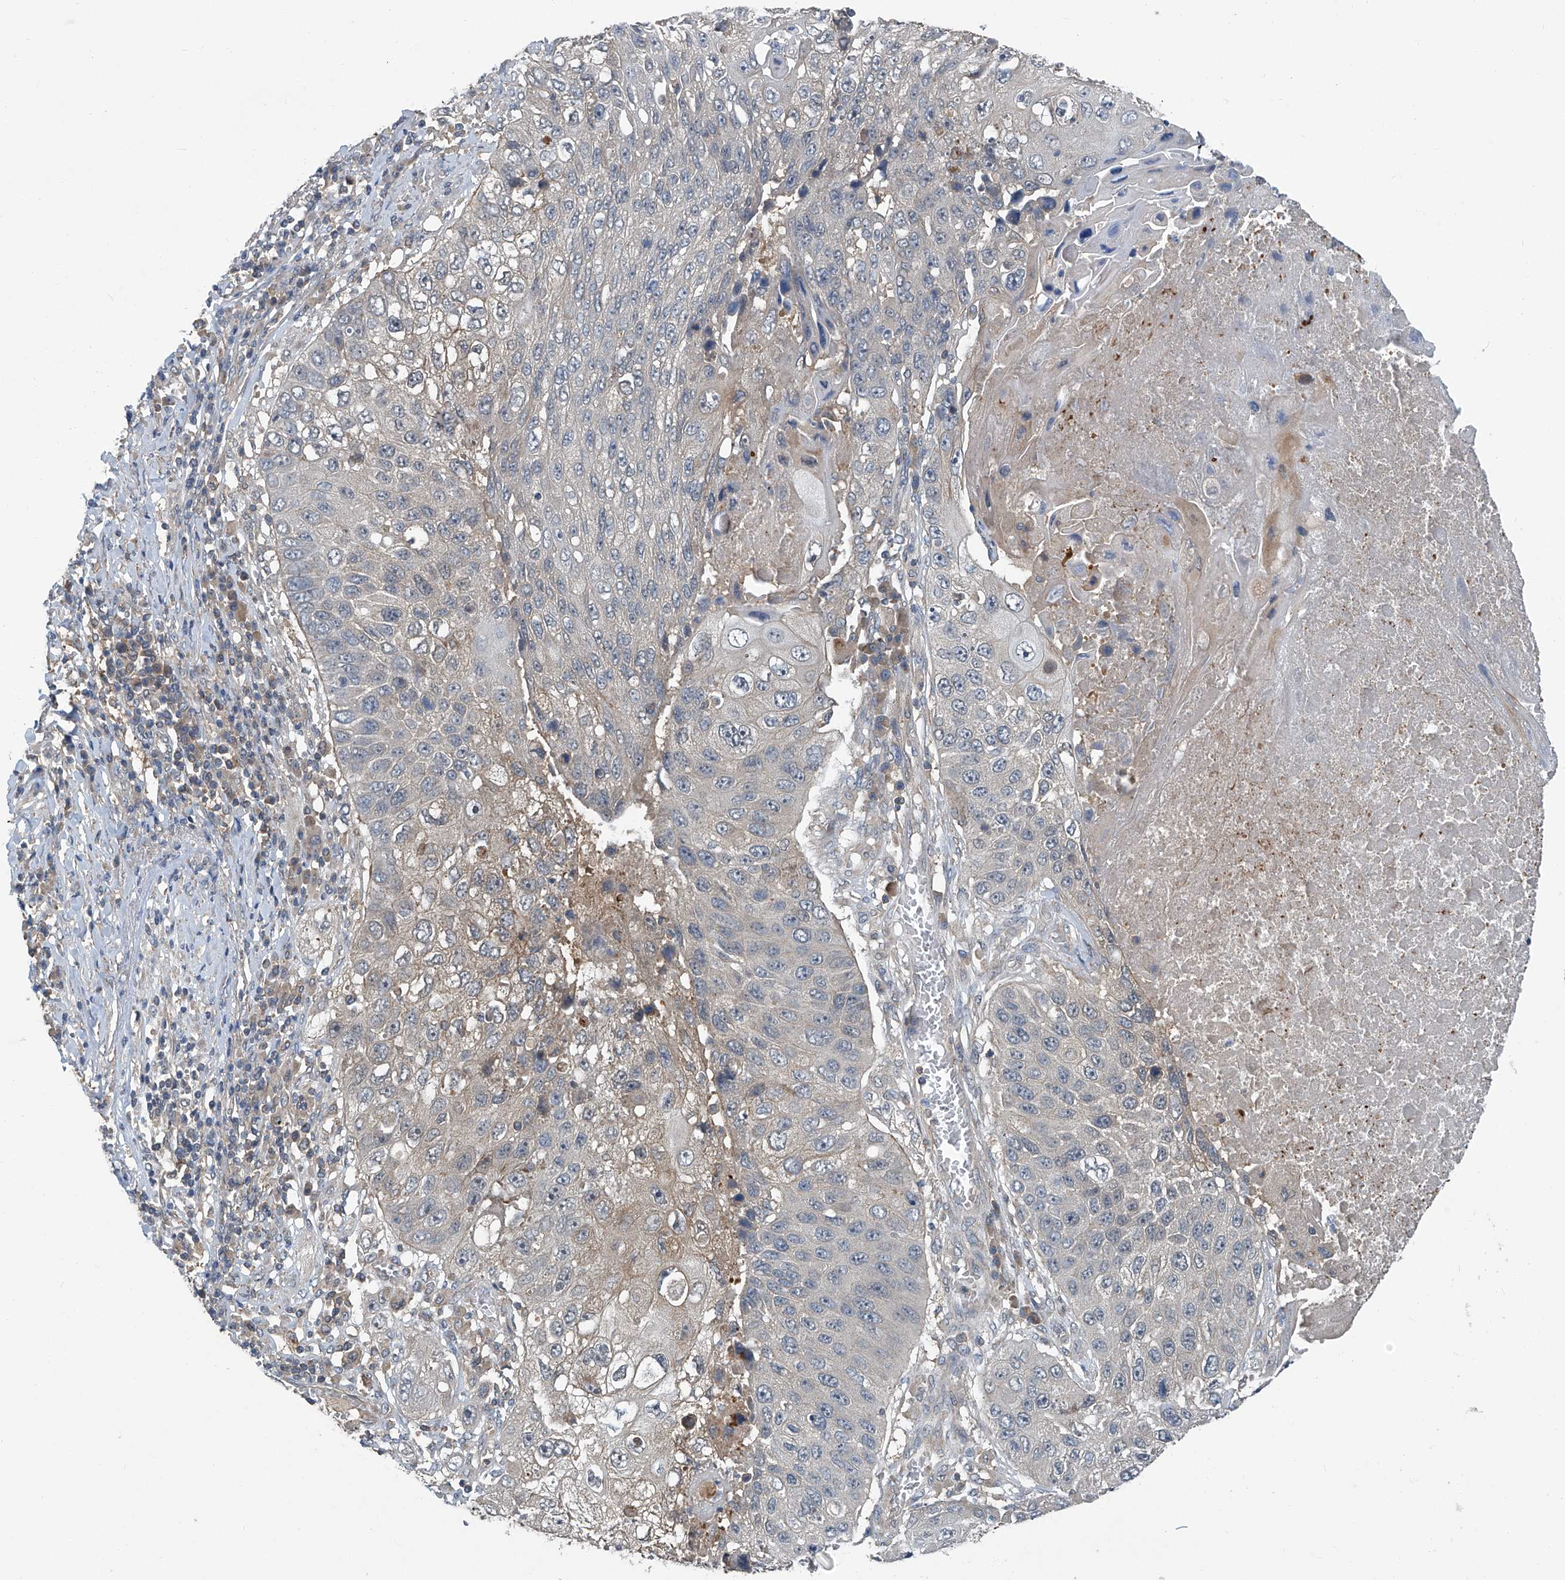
{"staining": {"intensity": "negative", "quantity": "none", "location": "none"}, "tissue": "lung cancer", "cell_type": "Tumor cells", "image_type": "cancer", "snomed": [{"axis": "morphology", "description": "Squamous cell carcinoma, NOS"}, {"axis": "topography", "description": "Lung"}], "caption": "Immunohistochemistry (IHC) image of human lung cancer stained for a protein (brown), which shows no staining in tumor cells.", "gene": "ANKRD34A", "patient": {"sex": "male", "age": 61}}